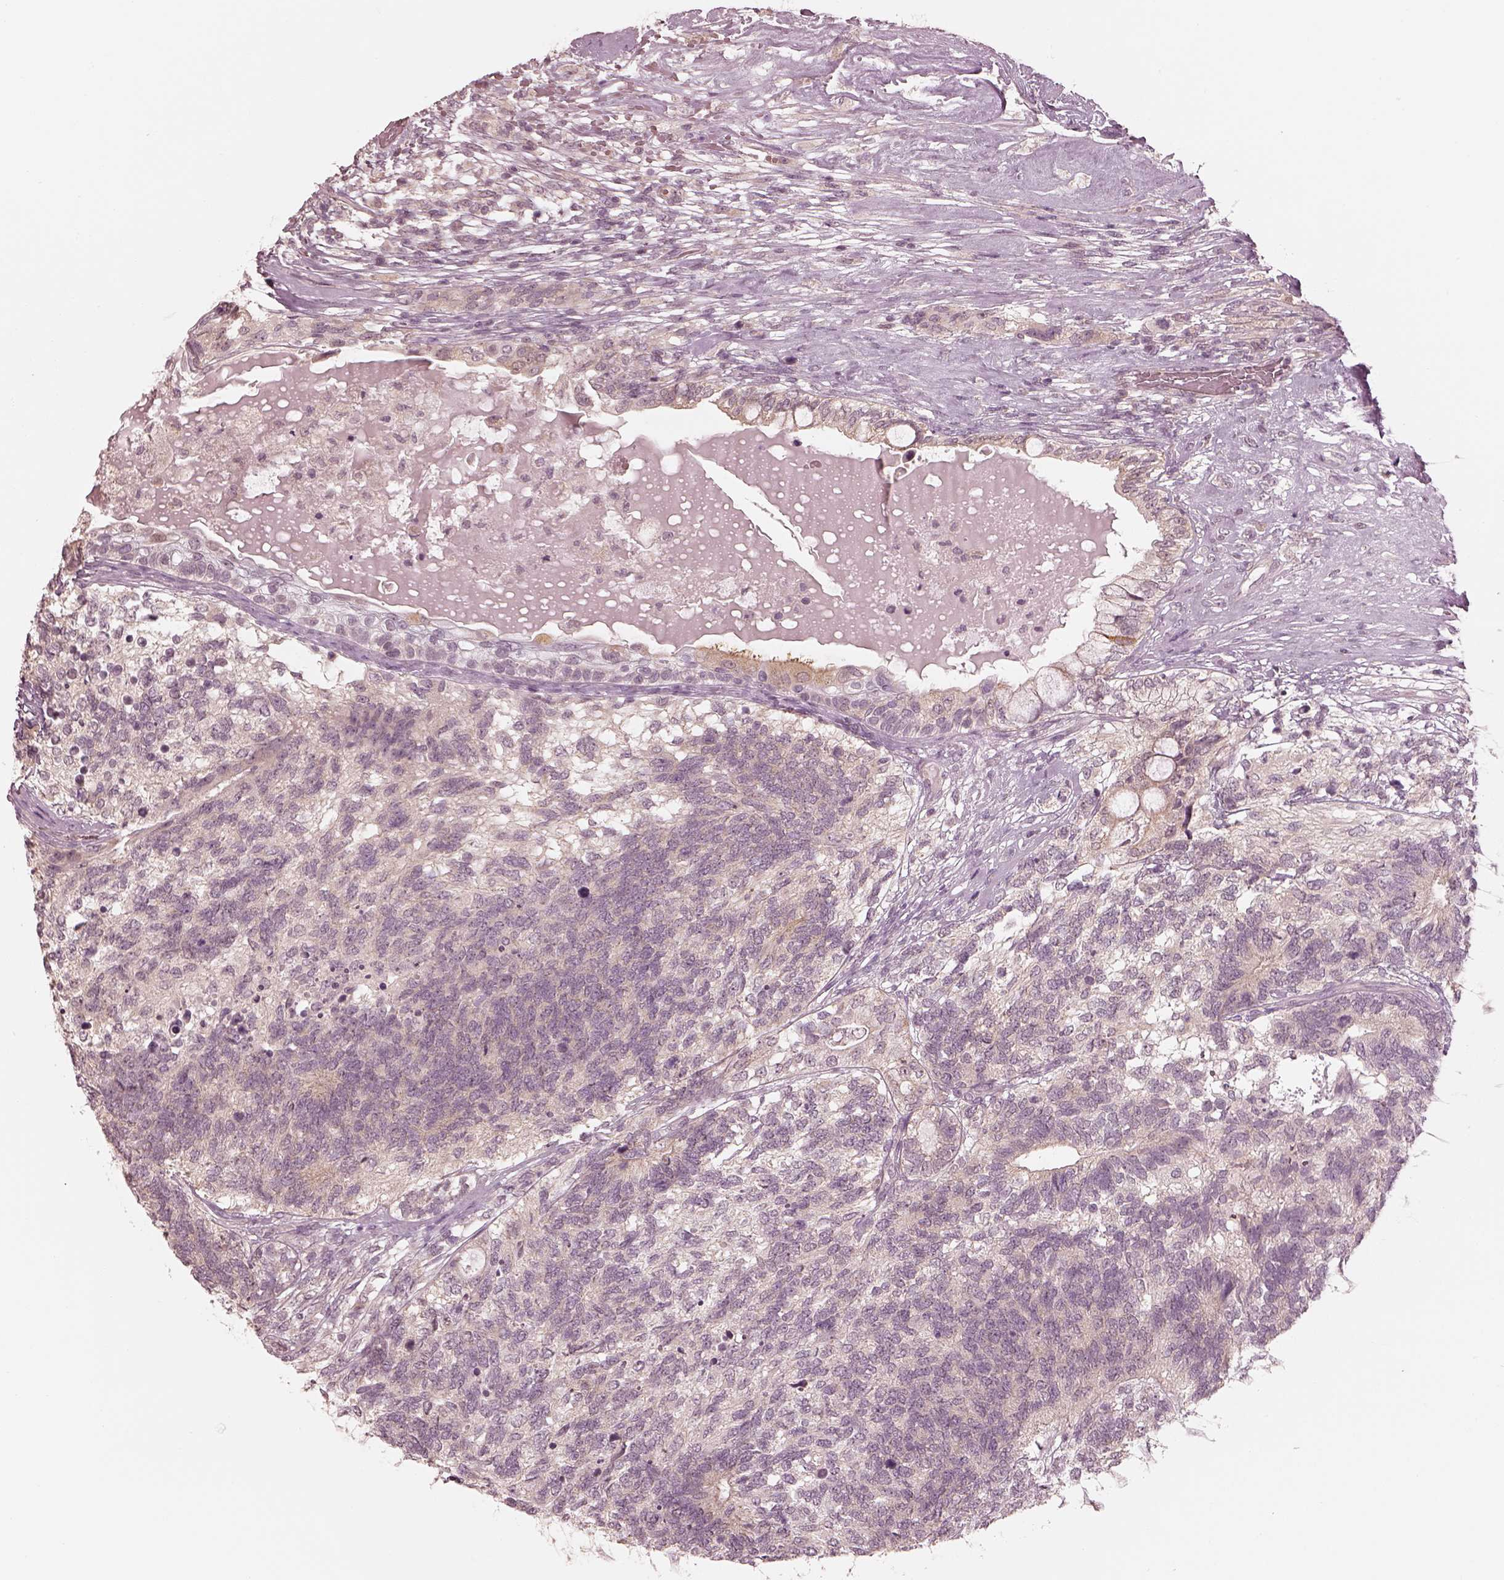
{"staining": {"intensity": "weak", "quantity": "<25%", "location": "cytoplasmic/membranous"}, "tissue": "testis cancer", "cell_type": "Tumor cells", "image_type": "cancer", "snomed": [{"axis": "morphology", "description": "Seminoma, NOS"}, {"axis": "morphology", "description": "Carcinoma, Embryonal, NOS"}, {"axis": "topography", "description": "Testis"}], "caption": "High magnification brightfield microscopy of embryonal carcinoma (testis) stained with DAB (3,3'-diaminobenzidine) (brown) and counterstained with hematoxylin (blue): tumor cells show no significant positivity. (Brightfield microscopy of DAB (3,3'-diaminobenzidine) IHC at high magnification).", "gene": "IQCB1", "patient": {"sex": "male", "age": 41}}